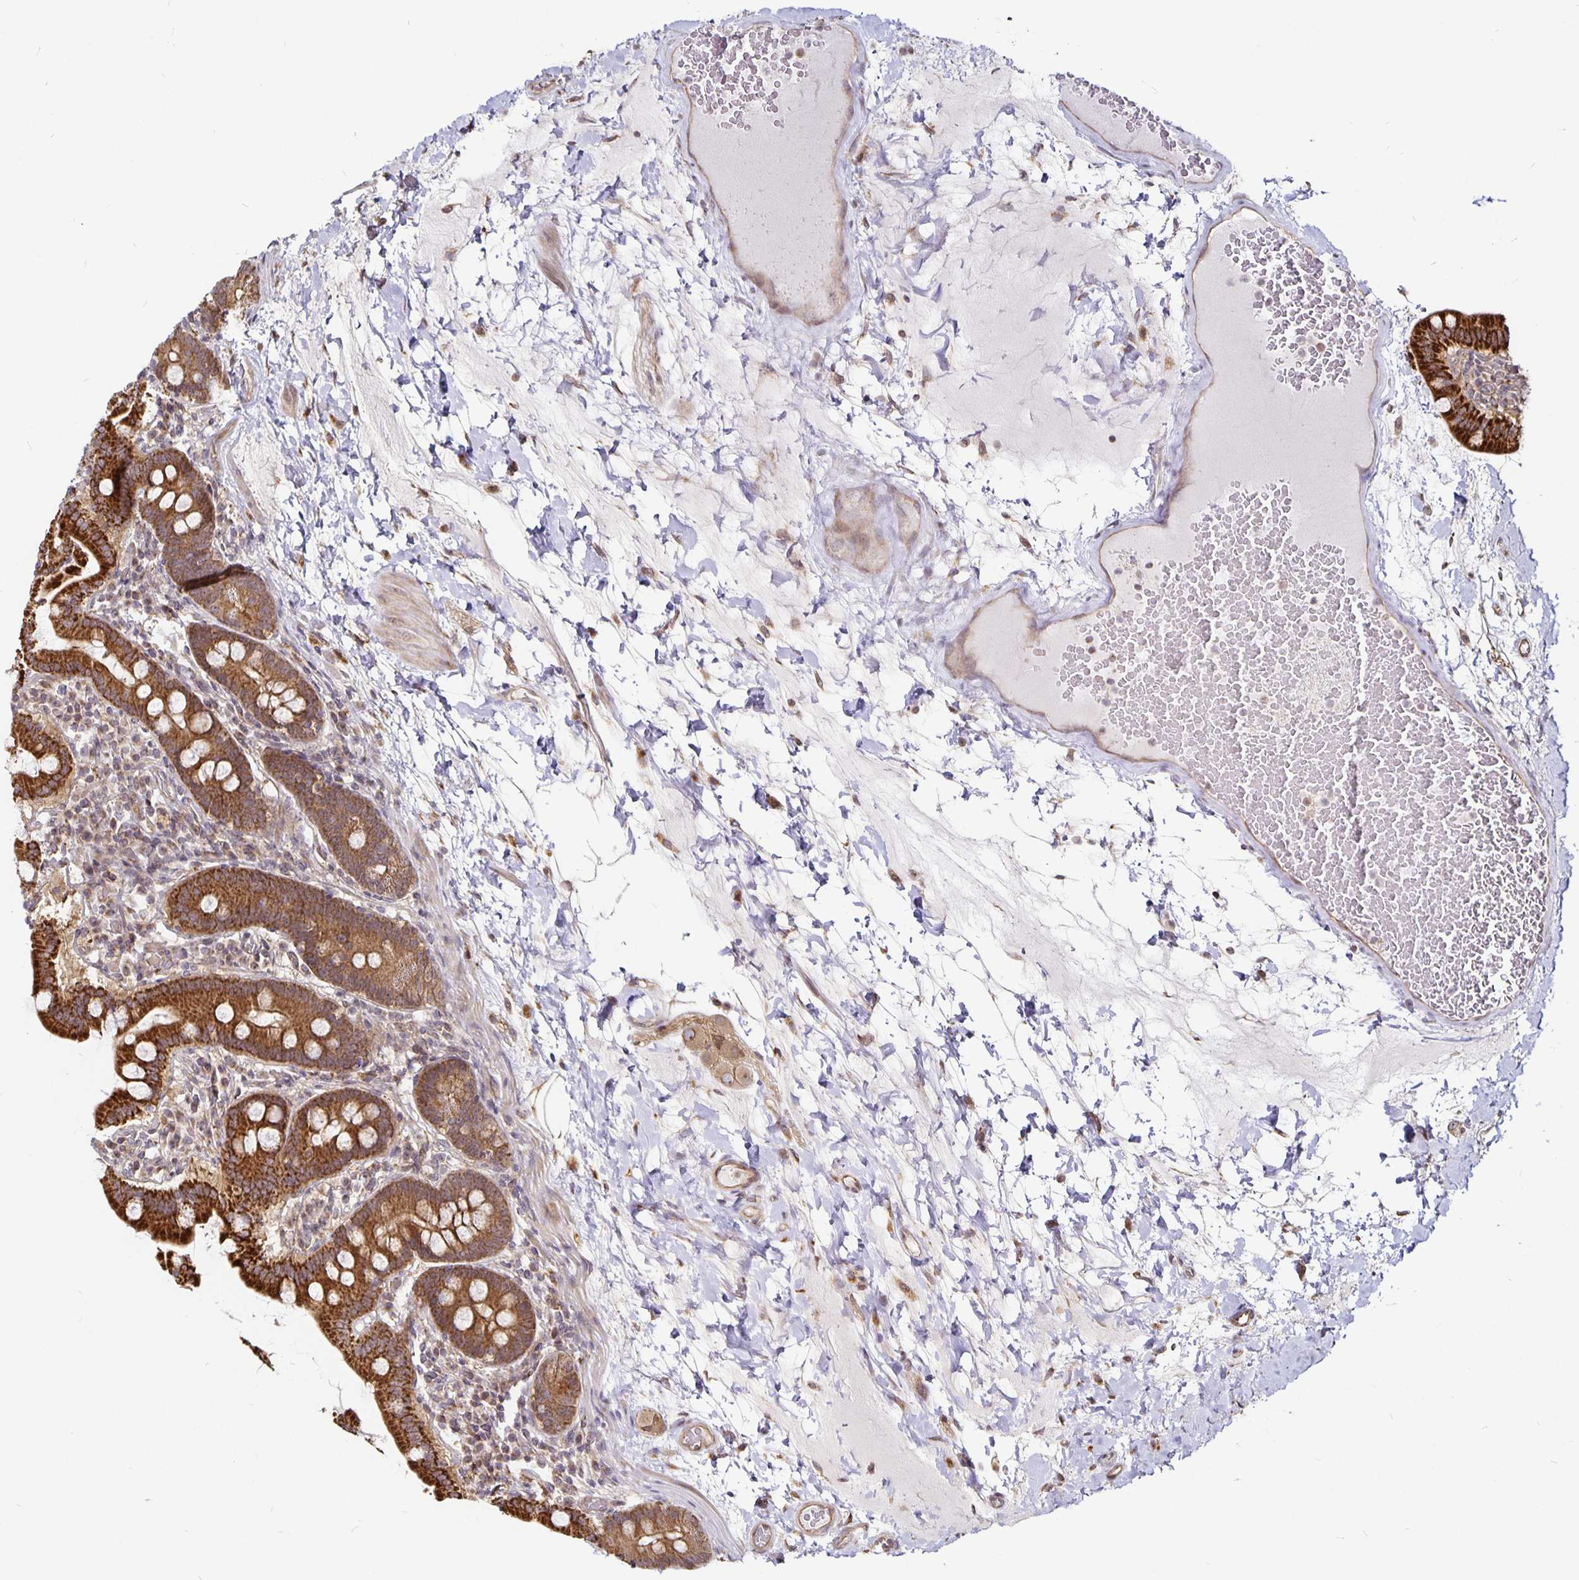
{"staining": {"intensity": "strong", "quantity": ">75%", "location": "cytoplasmic/membranous"}, "tissue": "small intestine", "cell_type": "Glandular cells", "image_type": "normal", "snomed": [{"axis": "morphology", "description": "Normal tissue, NOS"}, {"axis": "topography", "description": "Small intestine"}], "caption": "Human small intestine stained for a protein (brown) reveals strong cytoplasmic/membranous positive expression in approximately >75% of glandular cells.", "gene": "CYP27A1", "patient": {"sex": "male", "age": 26}}